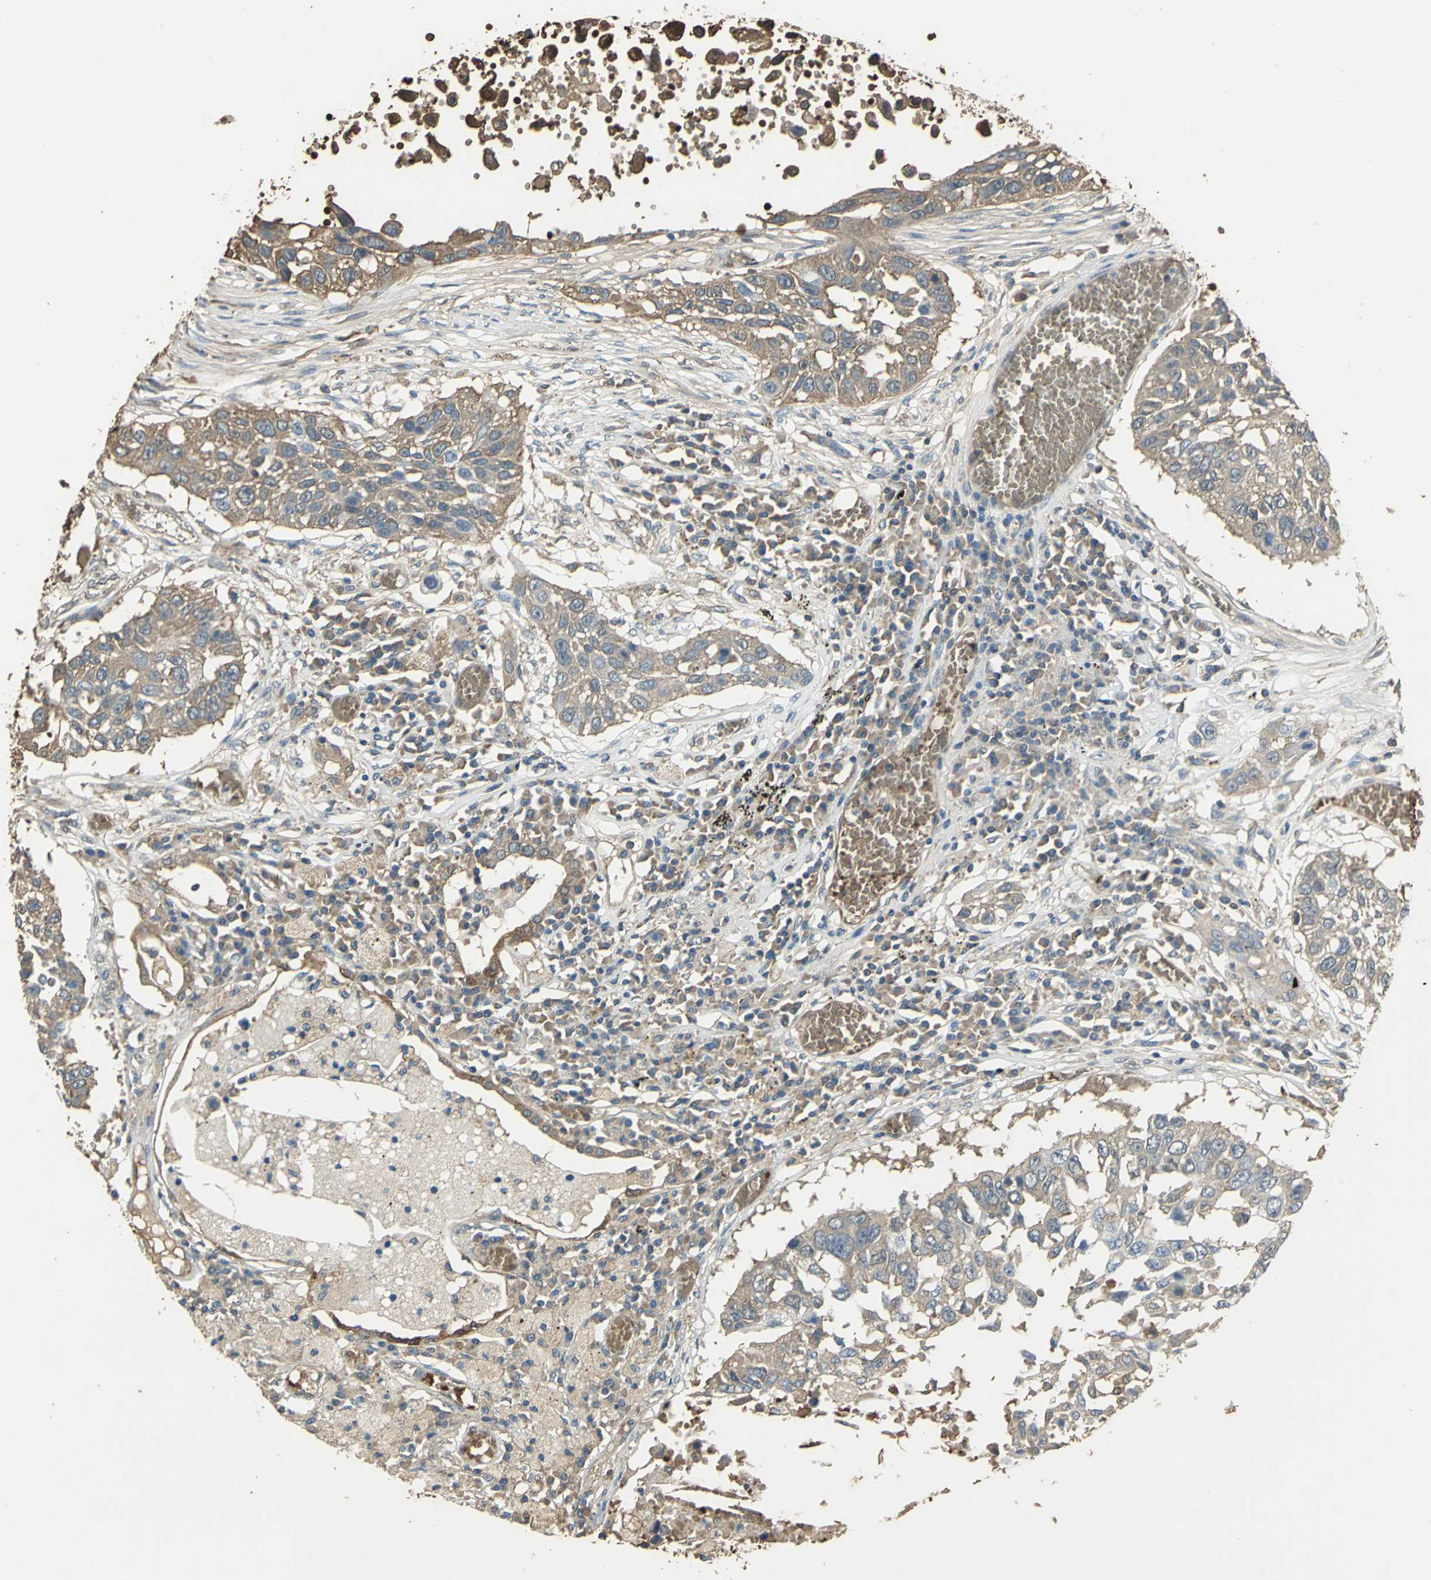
{"staining": {"intensity": "moderate", "quantity": "25%-75%", "location": "cytoplasmic/membranous"}, "tissue": "lung cancer", "cell_type": "Tumor cells", "image_type": "cancer", "snomed": [{"axis": "morphology", "description": "Squamous cell carcinoma, NOS"}, {"axis": "topography", "description": "Lung"}], "caption": "A micrograph showing moderate cytoplasmic/membranous expression in about 25%-75% of tumor cells in lung cancer (squamous cell carcinoma), as visualized by brown immunohistochemical staining.", "gene": "DDAH1", "patient": {"sex": "male", "age": 71}}